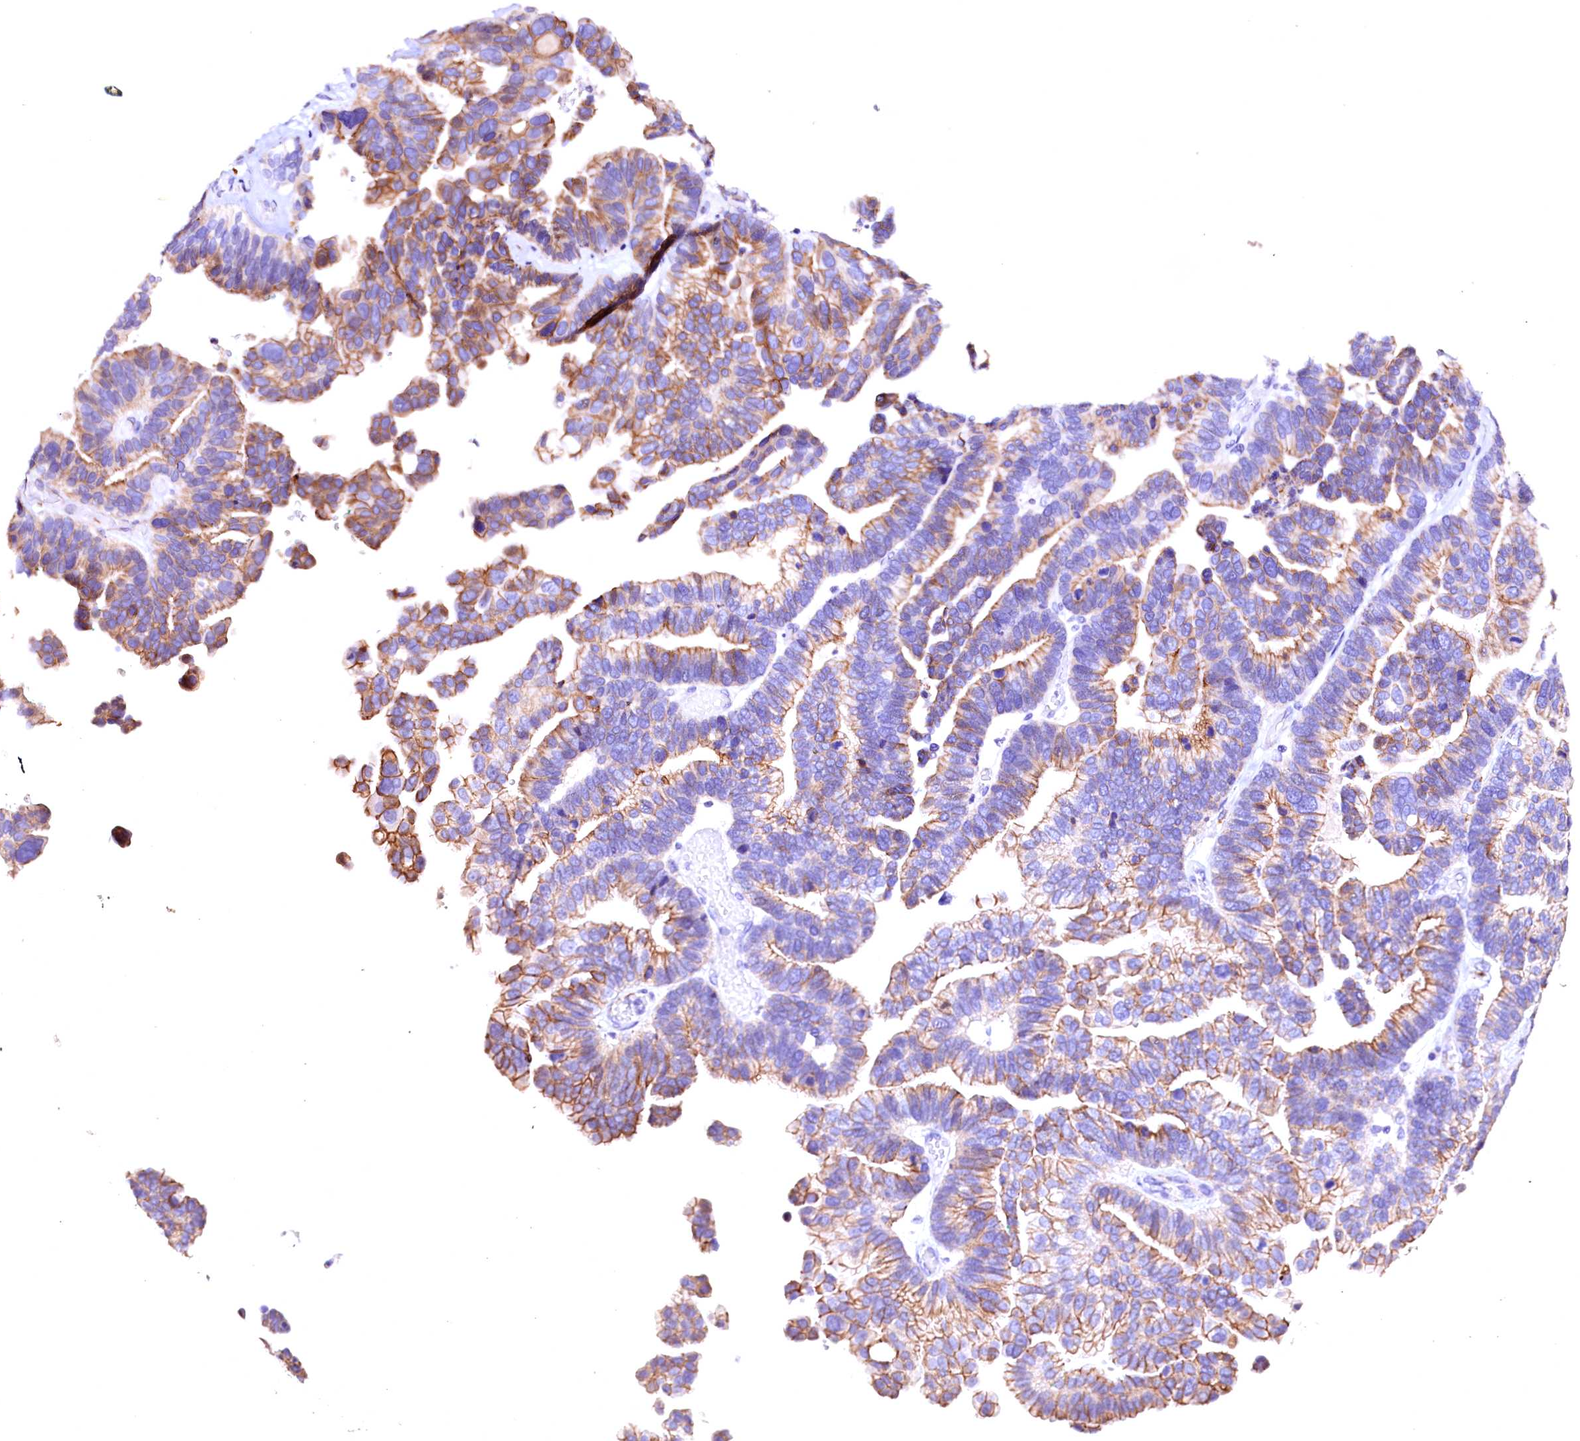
{"staining": {"intensity": "moderate", "quantity": "25%-75%", "location": "cytoplasmic/membranous"}, "tissue": "ovarian cancer", "cell_type": "Tumor cells", "image_type": "cancer", "snomed": [{"axis": "morphology", "description": "Cystadenocarcinoma, serous, NOS"}, {"axis": "topography", "description": "Ovary"}], "caption": "This micrograph reveals immunohistochemistry (IHC) staining of human serous cystadenocarcinoma (ovarian), with medium moderate cytoplasmic/membranous positivity in approximately 25%-75% of tumor cells.", "gene": "VPS36", "patient": {"sex": "female", "age": 56}}